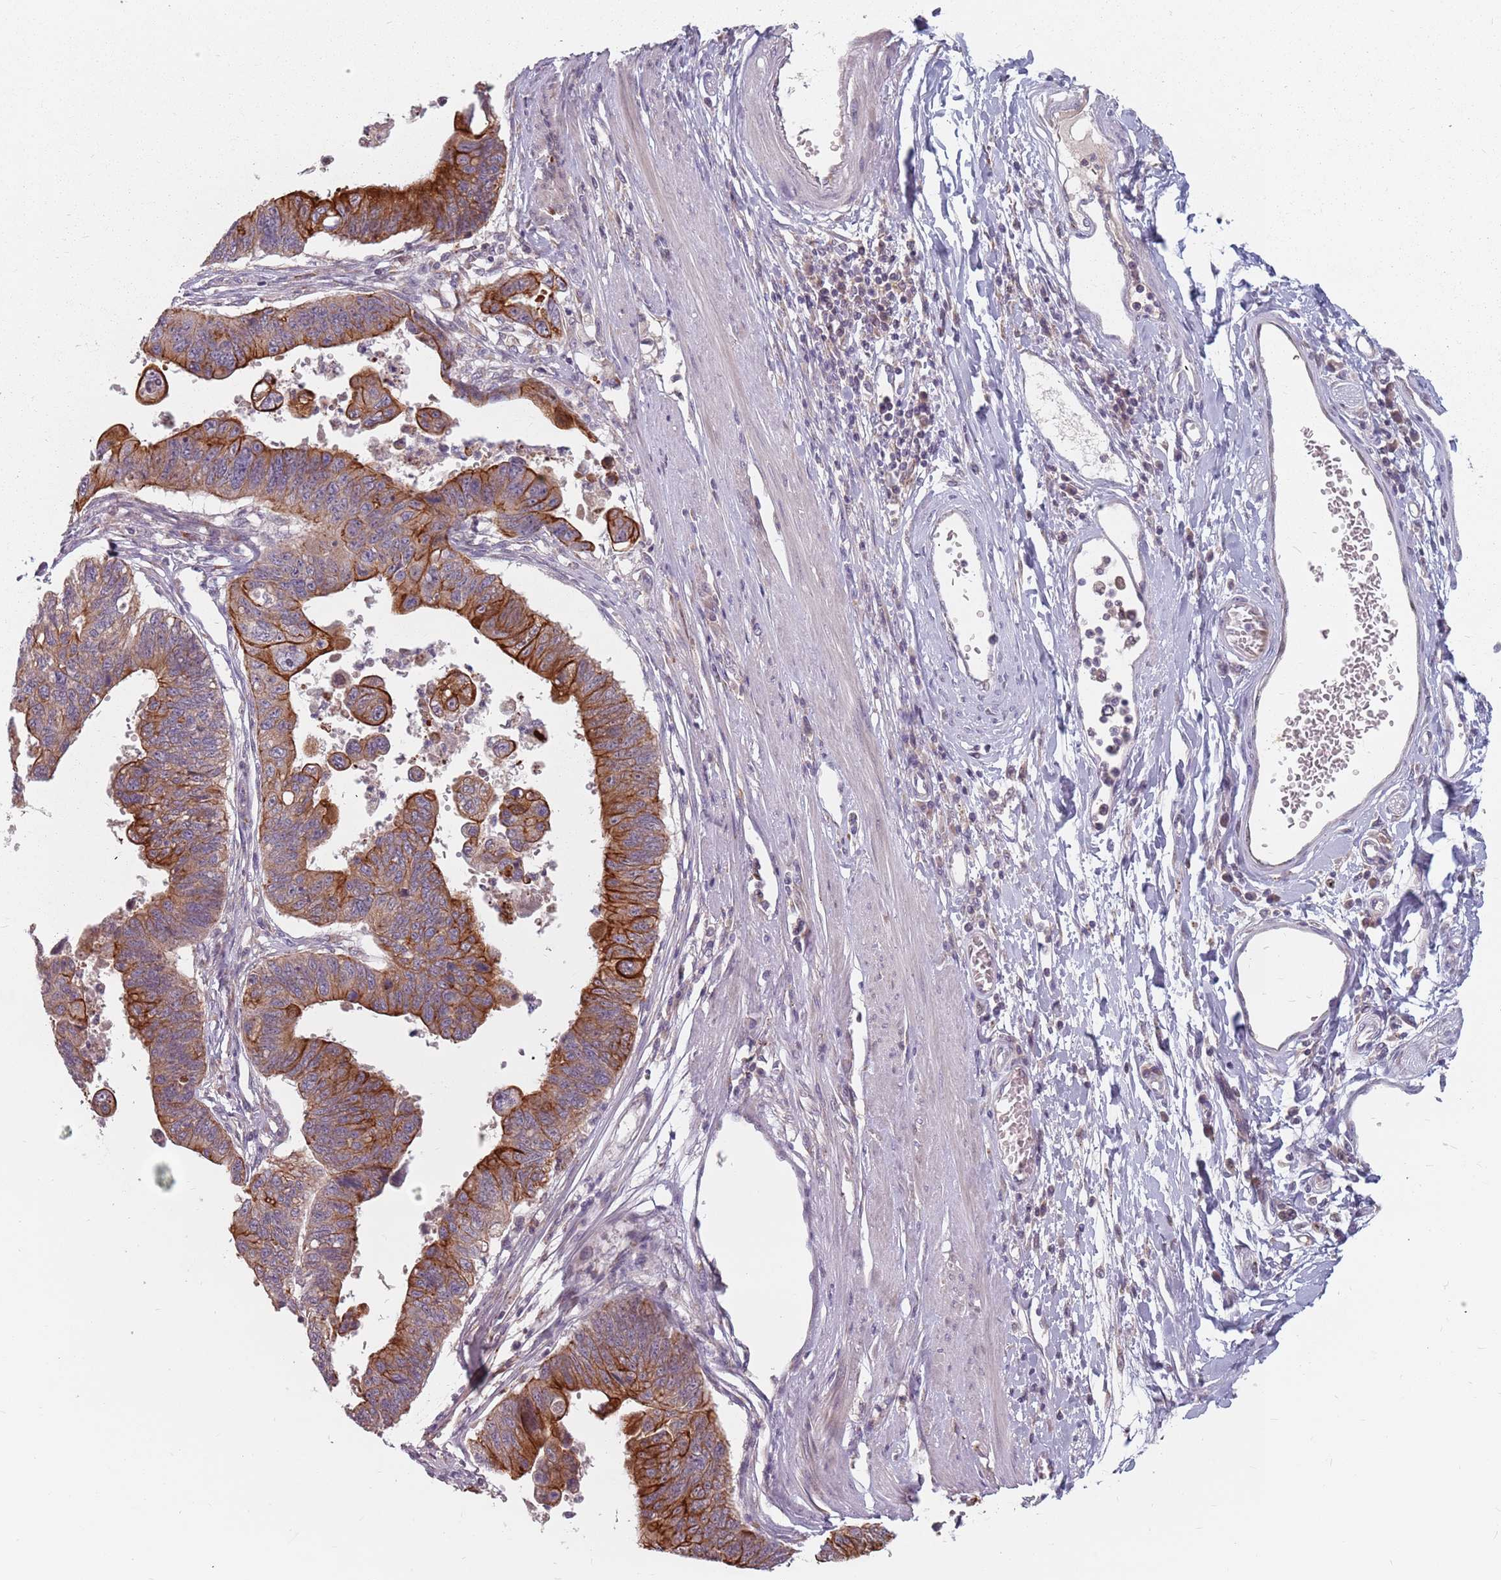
{"staining": {"intensity": "moderate", "quantity": "25%-75%", "location": "cytoplasmic/membranous"}, "tissue": "stomach cancer", "cell_type": "Tumor cells", "image_type": "cancer", "snomed": [{"axis": "morphology", "description": "Adenocarcinoma, NOS"}, {"axis": "topography", "description": "Stomach"}], "caption": "A high-resolution histopathology image shows immunohistochemistry (IHC) staining of adenocarcinoma (stomach), which demonstrates moderate cytoplasmic/membranous positivity in about 25%-75% of tumor cells.", "gene": "ADAL", "patient": {"sex": "male", "age": 59}}